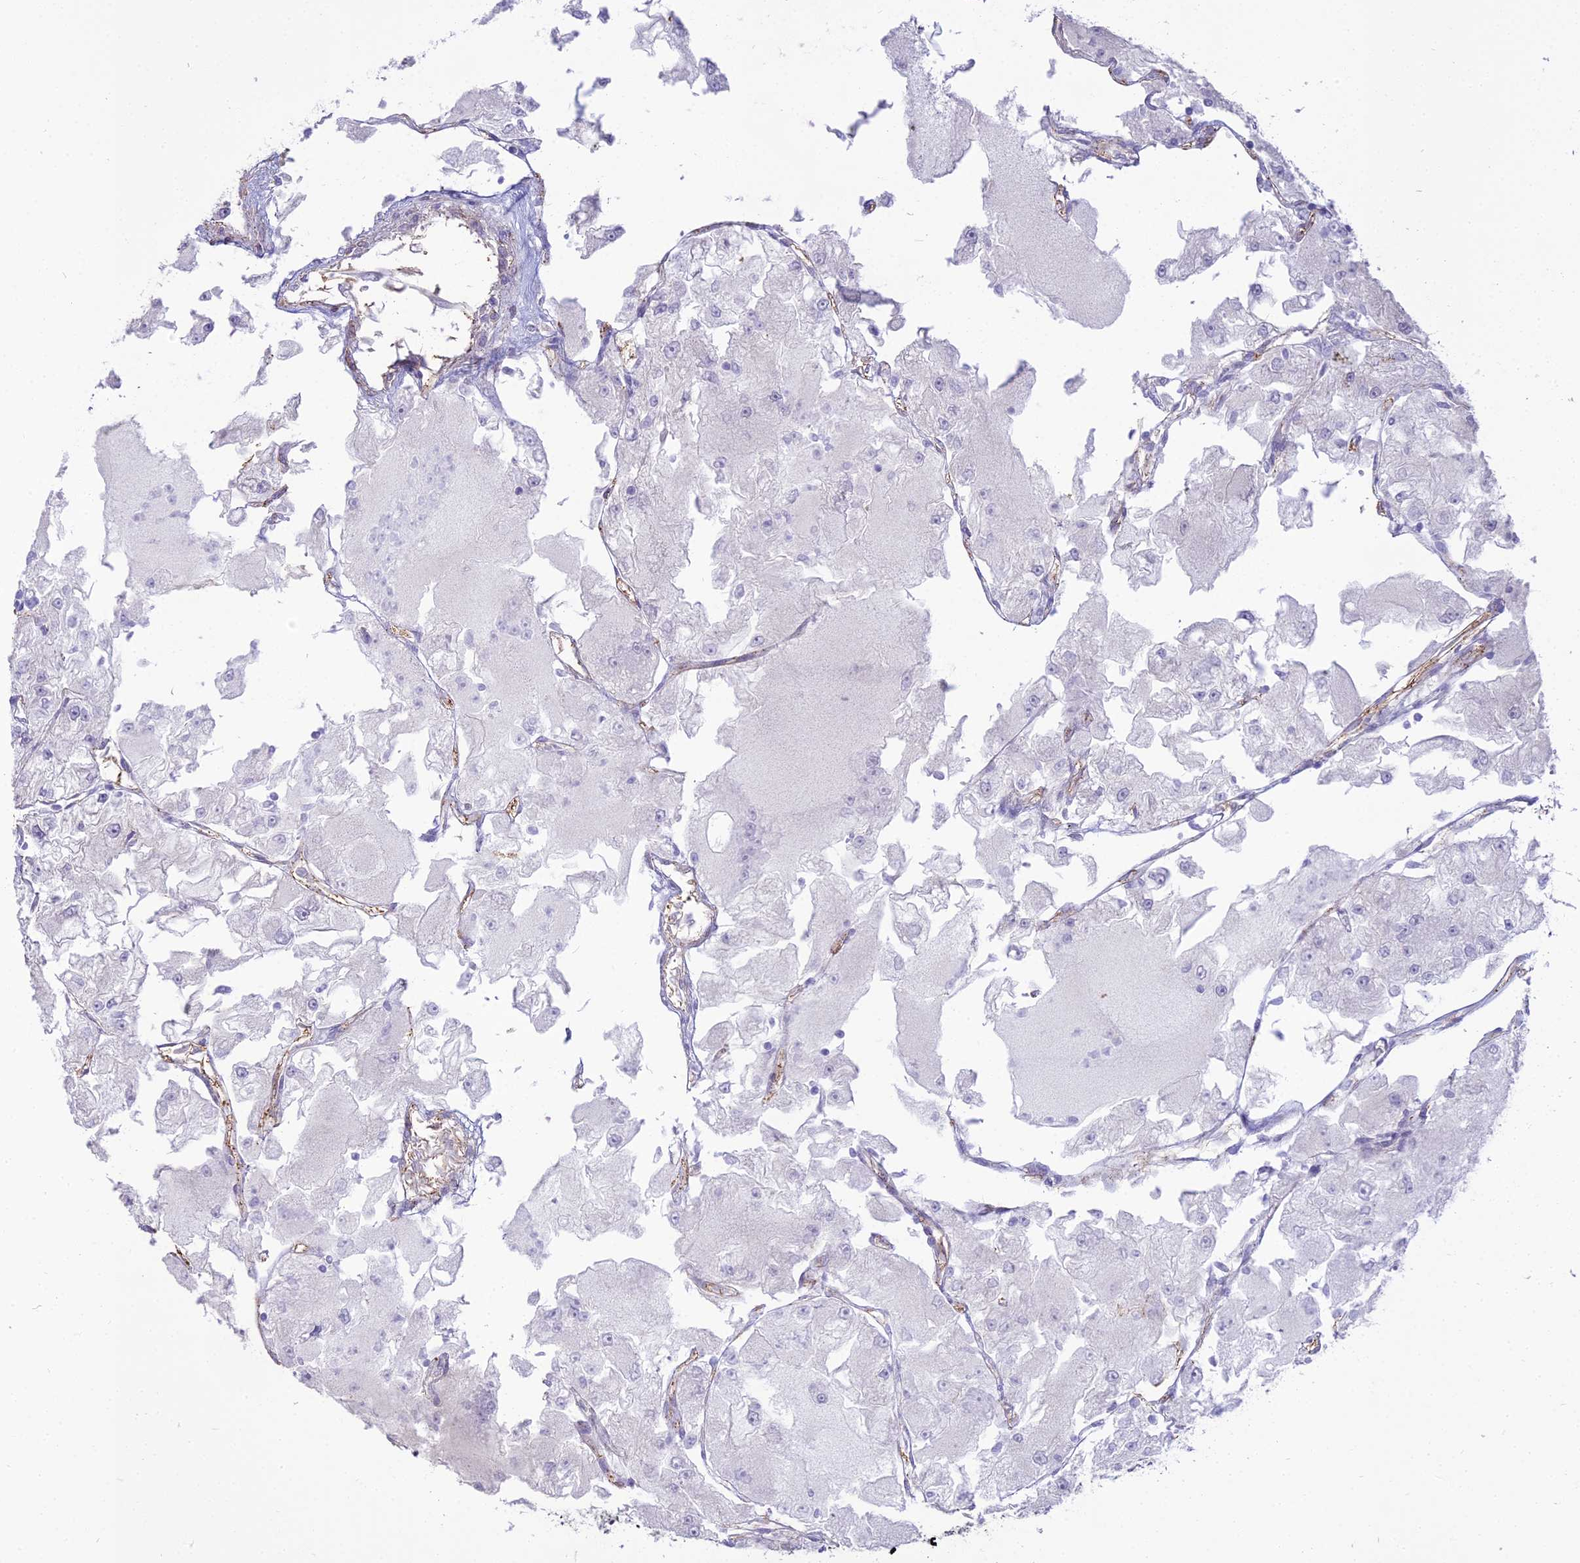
{"staining": {"intensity": "negative", "quantity": "none", "location": "none"}, "tissue": "renal cancer", "cell_type": "Tumor cells", "image_type": "cancer", "snomed": [{"axis": "morphology", "description": "Adenocarcinoma, NOS"}, {"axis": "topography", "description": "Kidney"}], "caption": "Immunohistochemistry (IHC) of adenocarcinoma (renal) demonstrates no positivity in tumor cells. Nuclei are stained in blue.", "gene": "BLNK", "patient": {"sex": "female", "age": 72}}